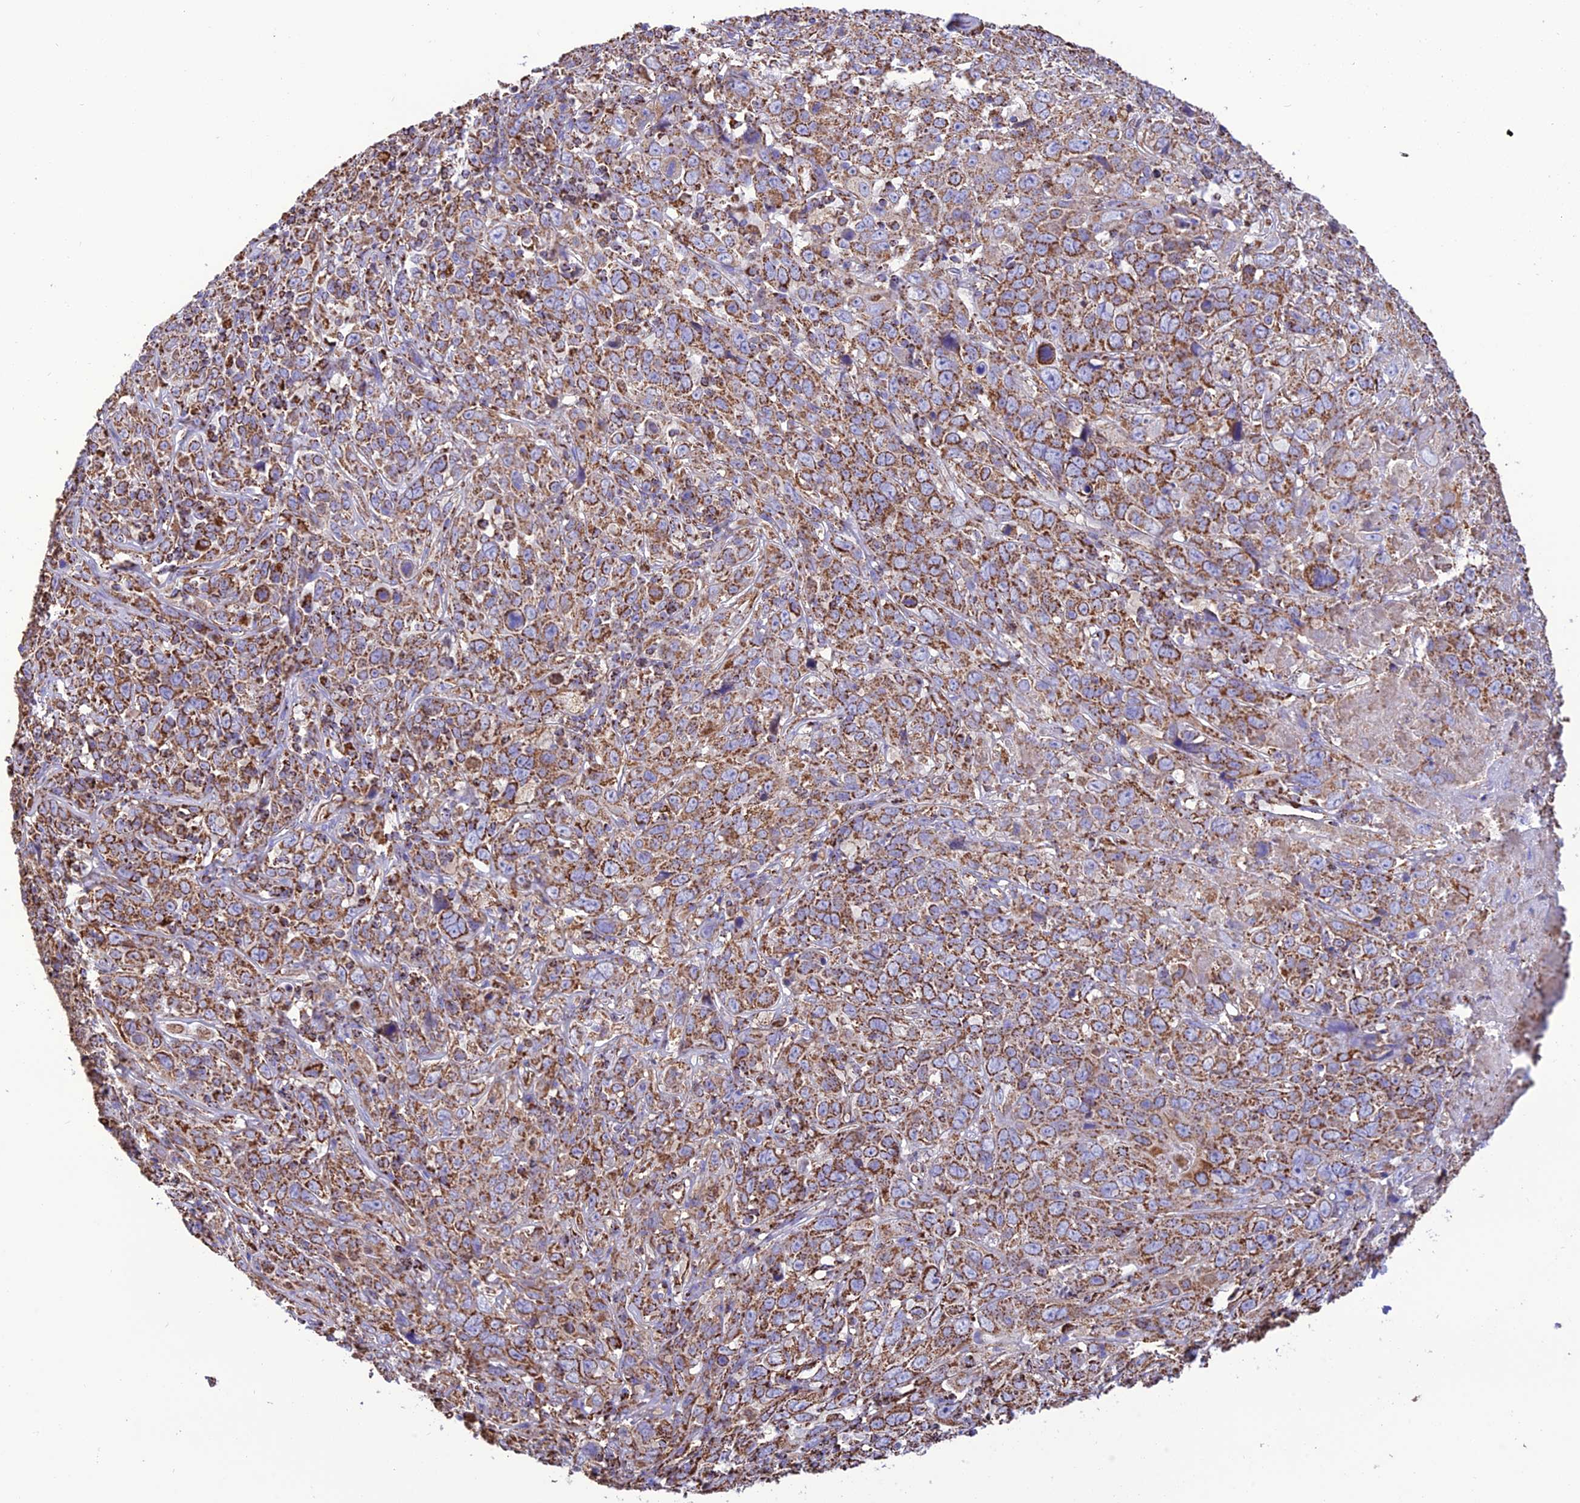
{"staining": {"intensity": "moderate", "quantity": ">75%", "location": "cytoplasmic/membranous"}, "tissue": "cervical cancer", "cell_type": "Tumor cells", "image_type": "cancer", "snomed": [{"axis": "morphology", "description": "Squamous cell carcinoma, NOS"}, {"axis": "topography", "description": "Cervix"}], "caption": "DAB (3,3'-diaminobenzidine) immunohistochemical staining of cervical cancer (squamous cell carcinoma) shows moderate cytoplasmic/membranous protein staining in approximately >75% of tumor cells. (brown staining indicates protein expression, while blue staining denotes nuclei).", "gene": "NDUFAF1", "patient": {"sex": "female", "age": 46}}